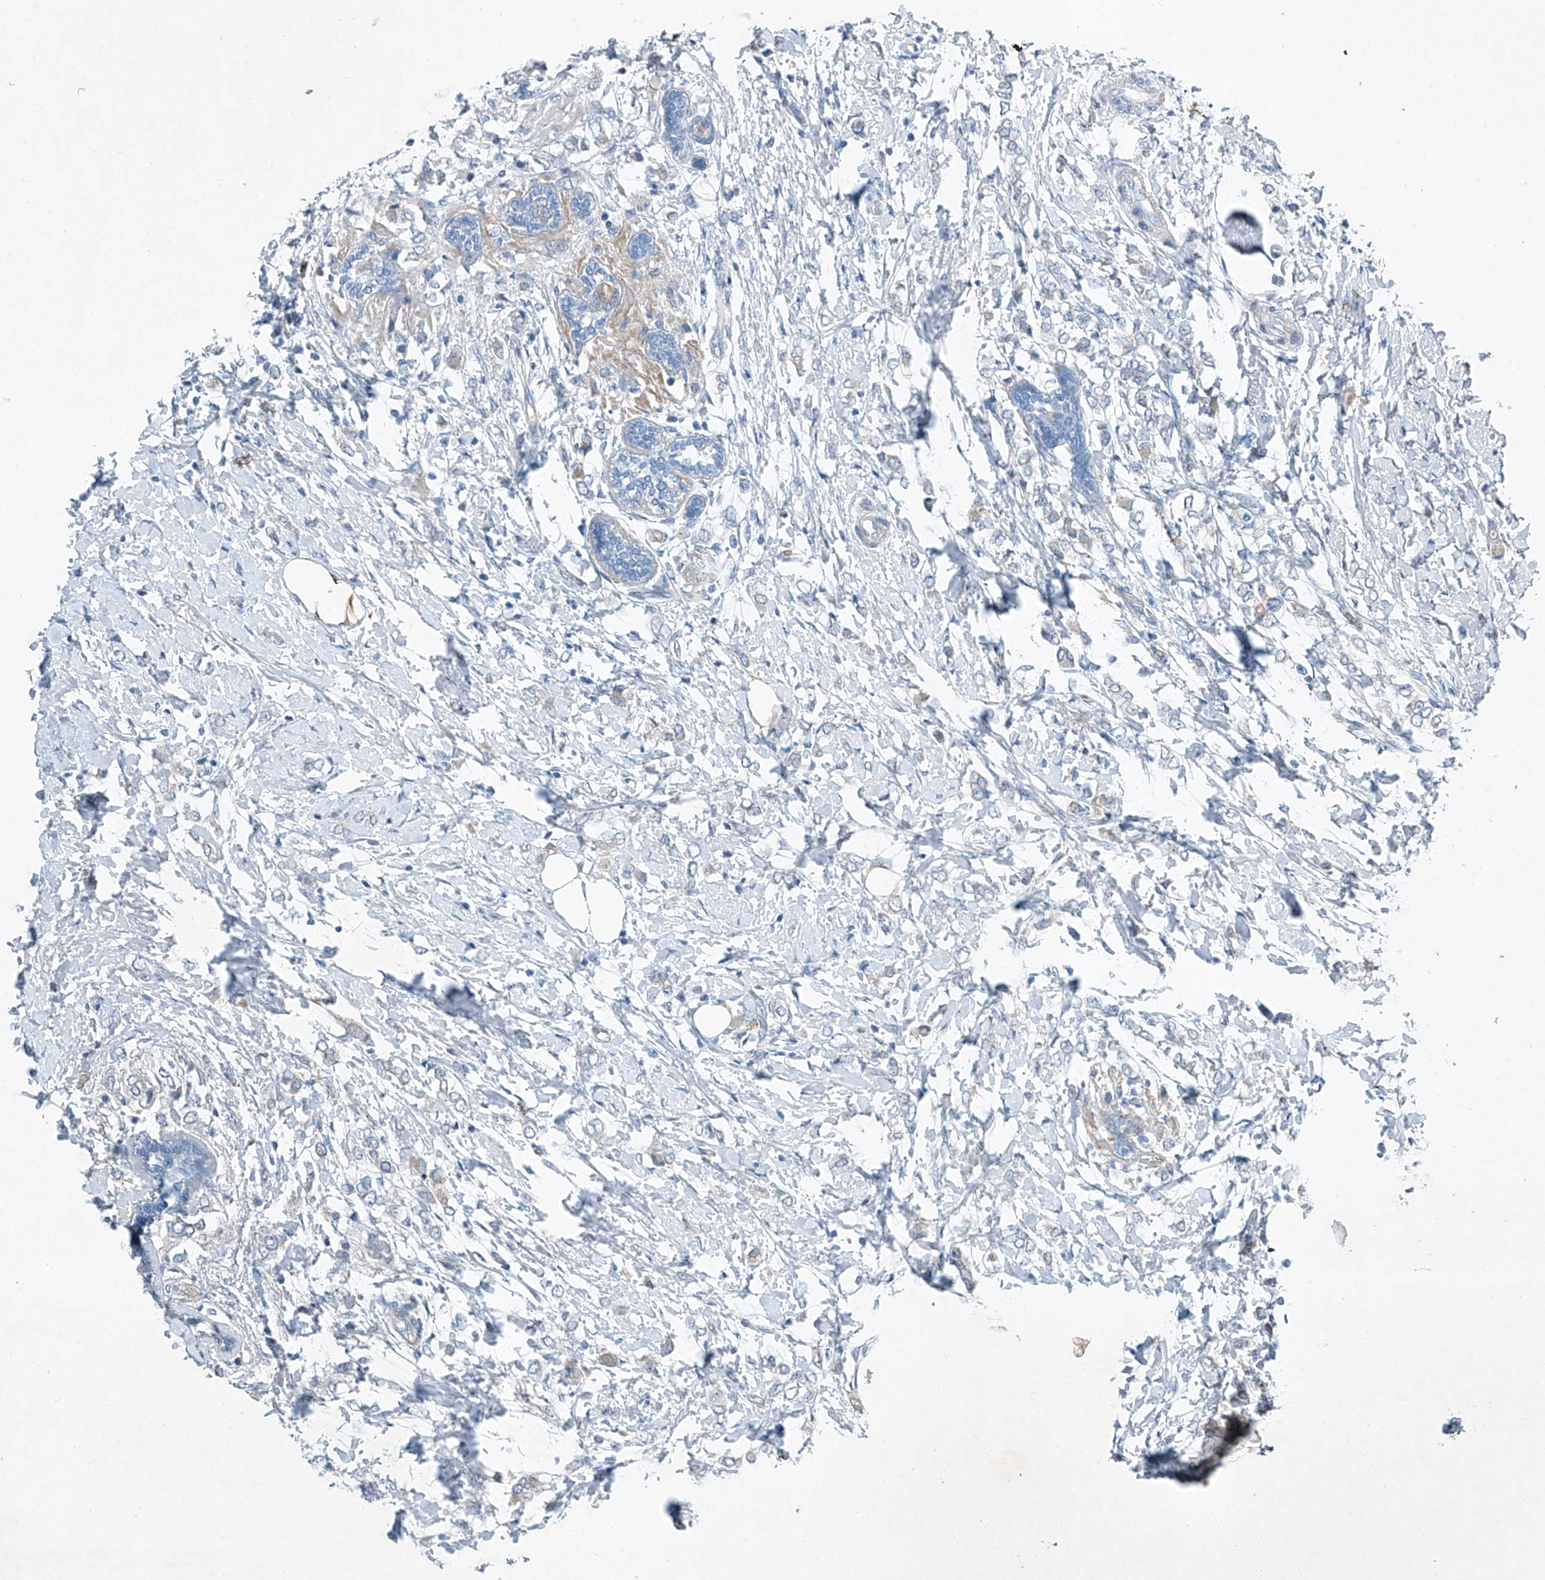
{"staining": {"intensity": "negative", "quantity": "none", "location": "none"}, "tissue": "breast cancer", "cell_type": "Tumor cells", "image_type": "cancer", "snomed": [{"axis": "morphology", "description": "Normal tissue, NOS"}, {"axis": "morphology", "description": "Lobular carcinoma"}, {"axis": "topography", "description": "Breast"}], "caption": "Tumor cells show no significant protein positivity in breast cancer (lobular carcinoma).", "gene": "MDGA1", "patient": {"sex": "female", "age": 47}}